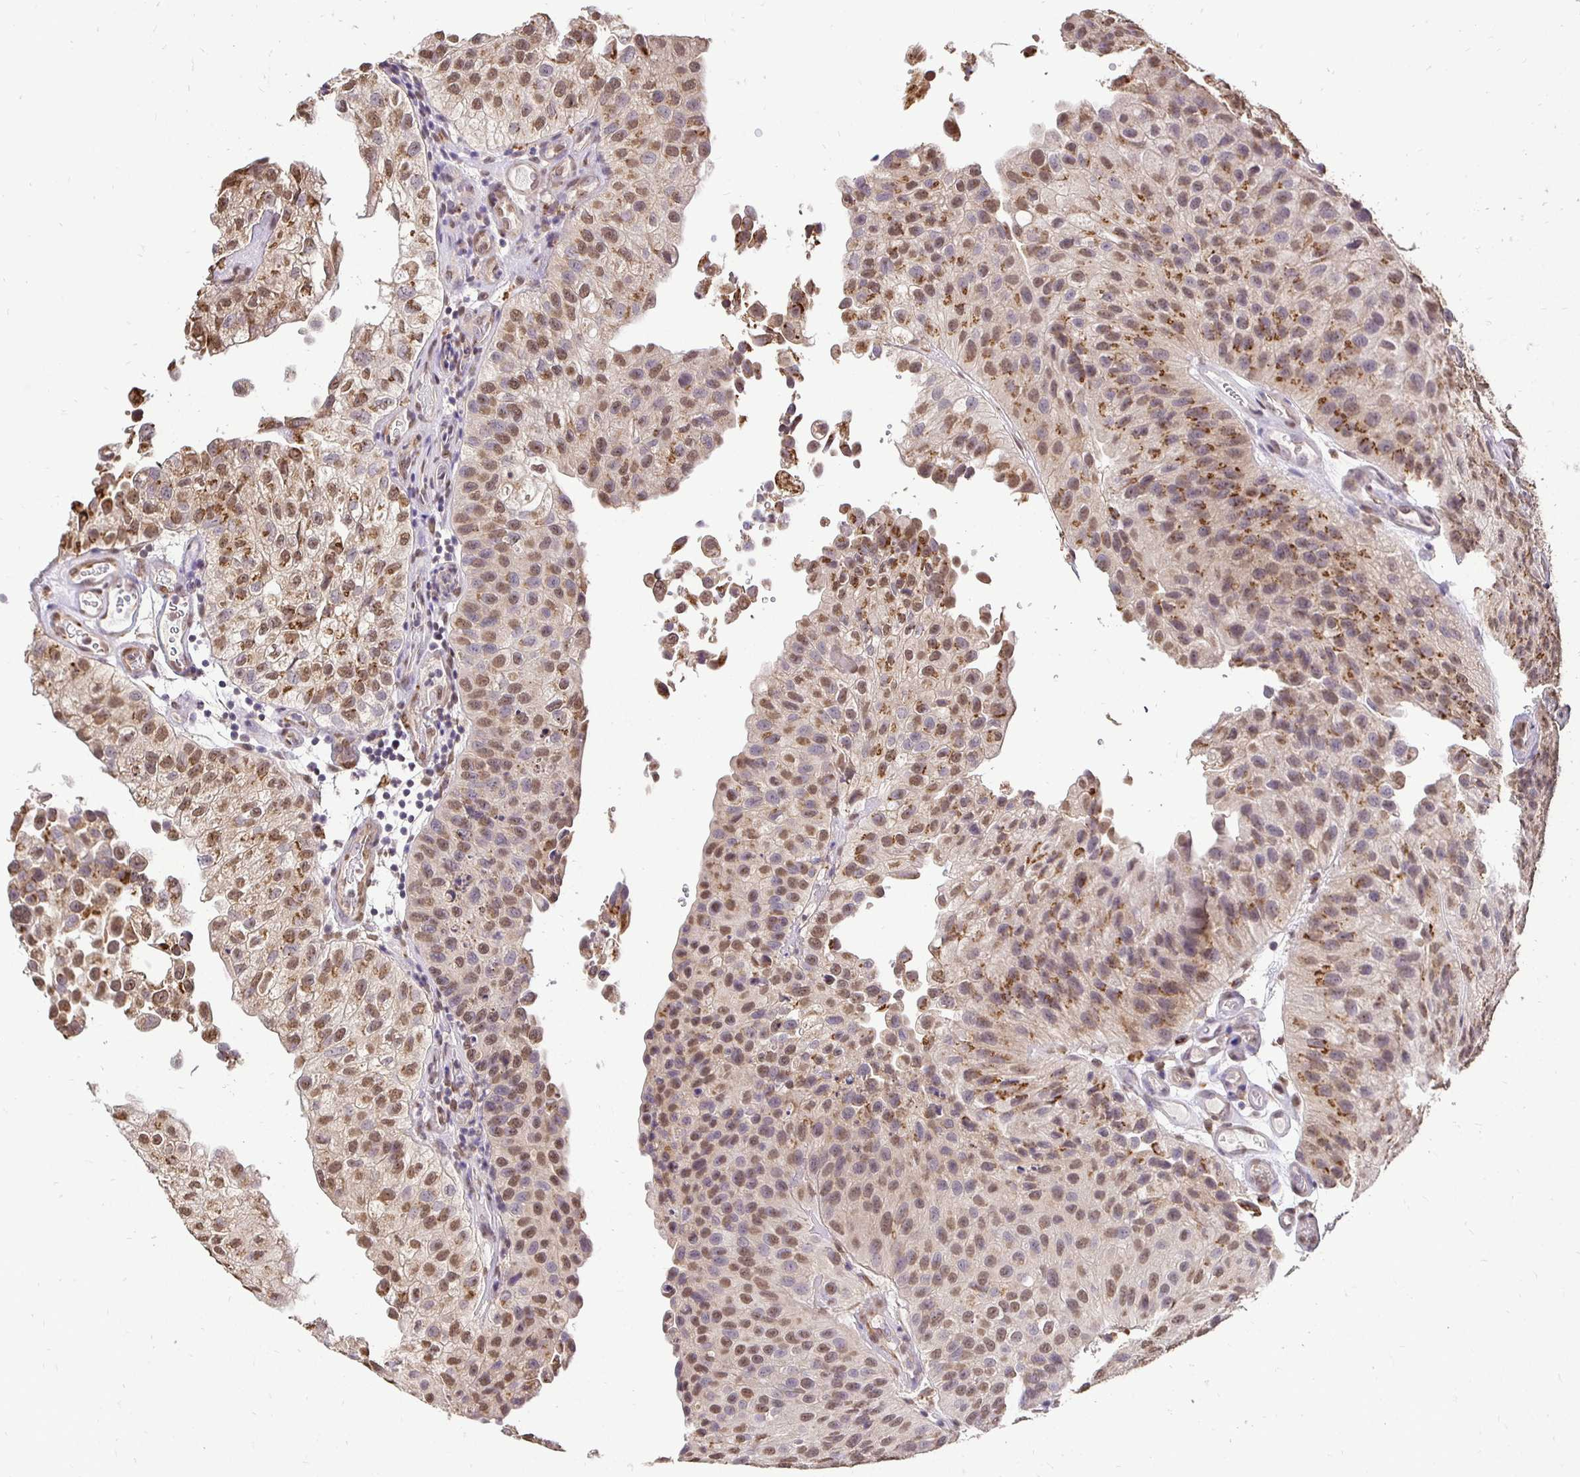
{"staining": {"intensity": "moderate", "quantity": ">75%", "location": "nuclear"}, "tissue": "urothelial cancer", "cell_type": "Tumor cells", "image_type": "cancer", "snomed": [{"axis": "morphology", "description": "Urothelial carcinoma, NOS"}, {"axis": "topography", "description": "Urinary bladder"}], "caption": "Immunohistochemical staining of transitional cell carcinoma reveals medium levels of moderate nuclear positivity in about >75% of tumor cells. Ihc stains the protein of interest in brown and the nuclei are stained blue.", "gene": "RHEBL1", "patient": {"sex": "male", "age": 87}}